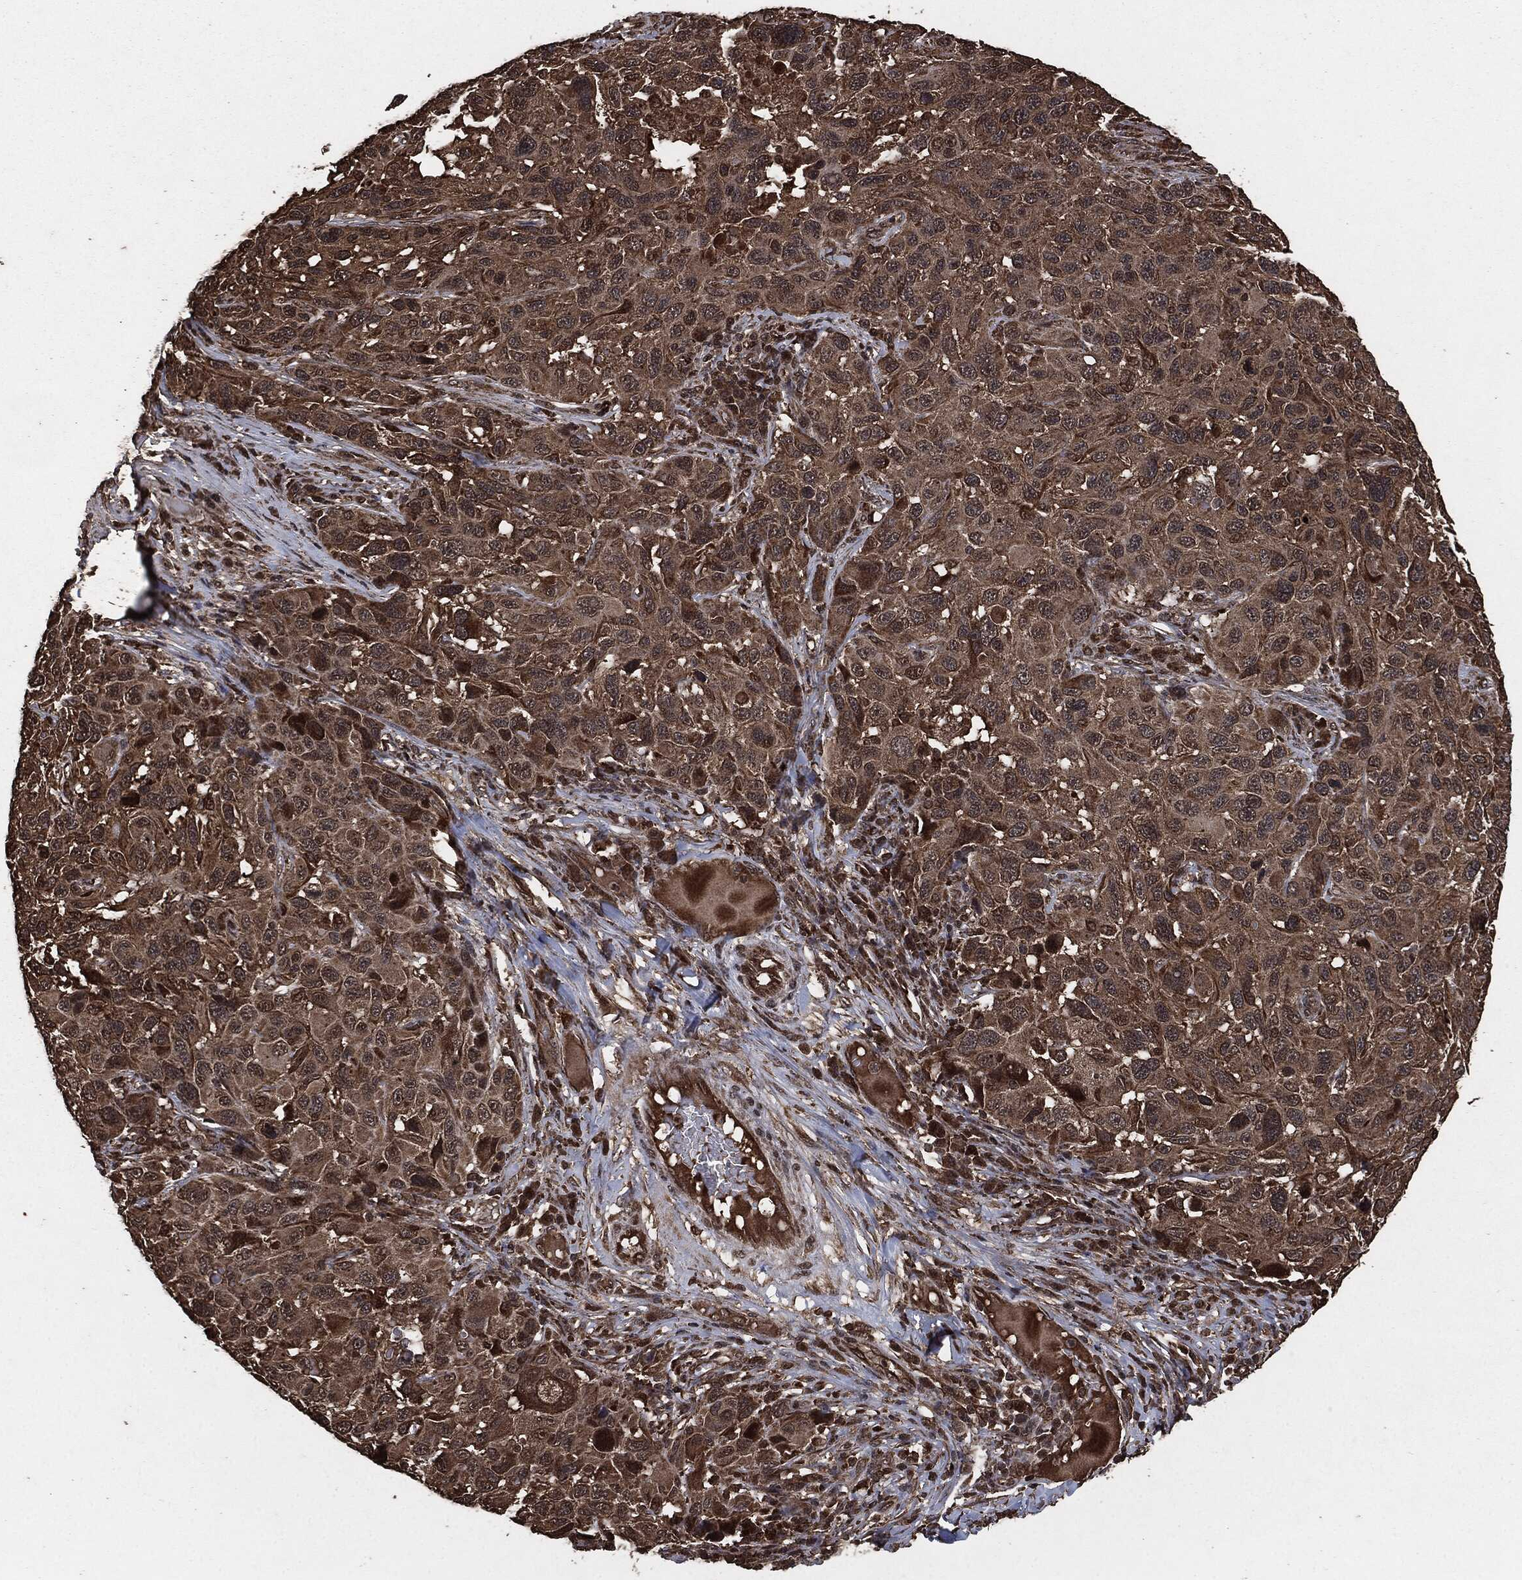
{"staining": {"intensity": "strong", "quantity": "<25%", "location": "cytoplasmic/membranous"}, "tissue": "melanoma", "cell_type": "Tumor cells", "image_type": "cancer", "snomed": [{"axis": "morphology", "description": "Malignant melanoma, NOS"}, {"axis": "topography", "description": "Skin"}], "caption": "Immunohistochemistry photomicrograph of neoplastic tissue: malignant melanoma stained using immunohistochemistry displays medium levels of strong protein expression localized specifically in the cytoplasmic/membranous of tumor cells, appearing as a cytoplasmic/membranous brown color.", "gene": "EGFR", "patient": {"sex": "male", "age": 53}}